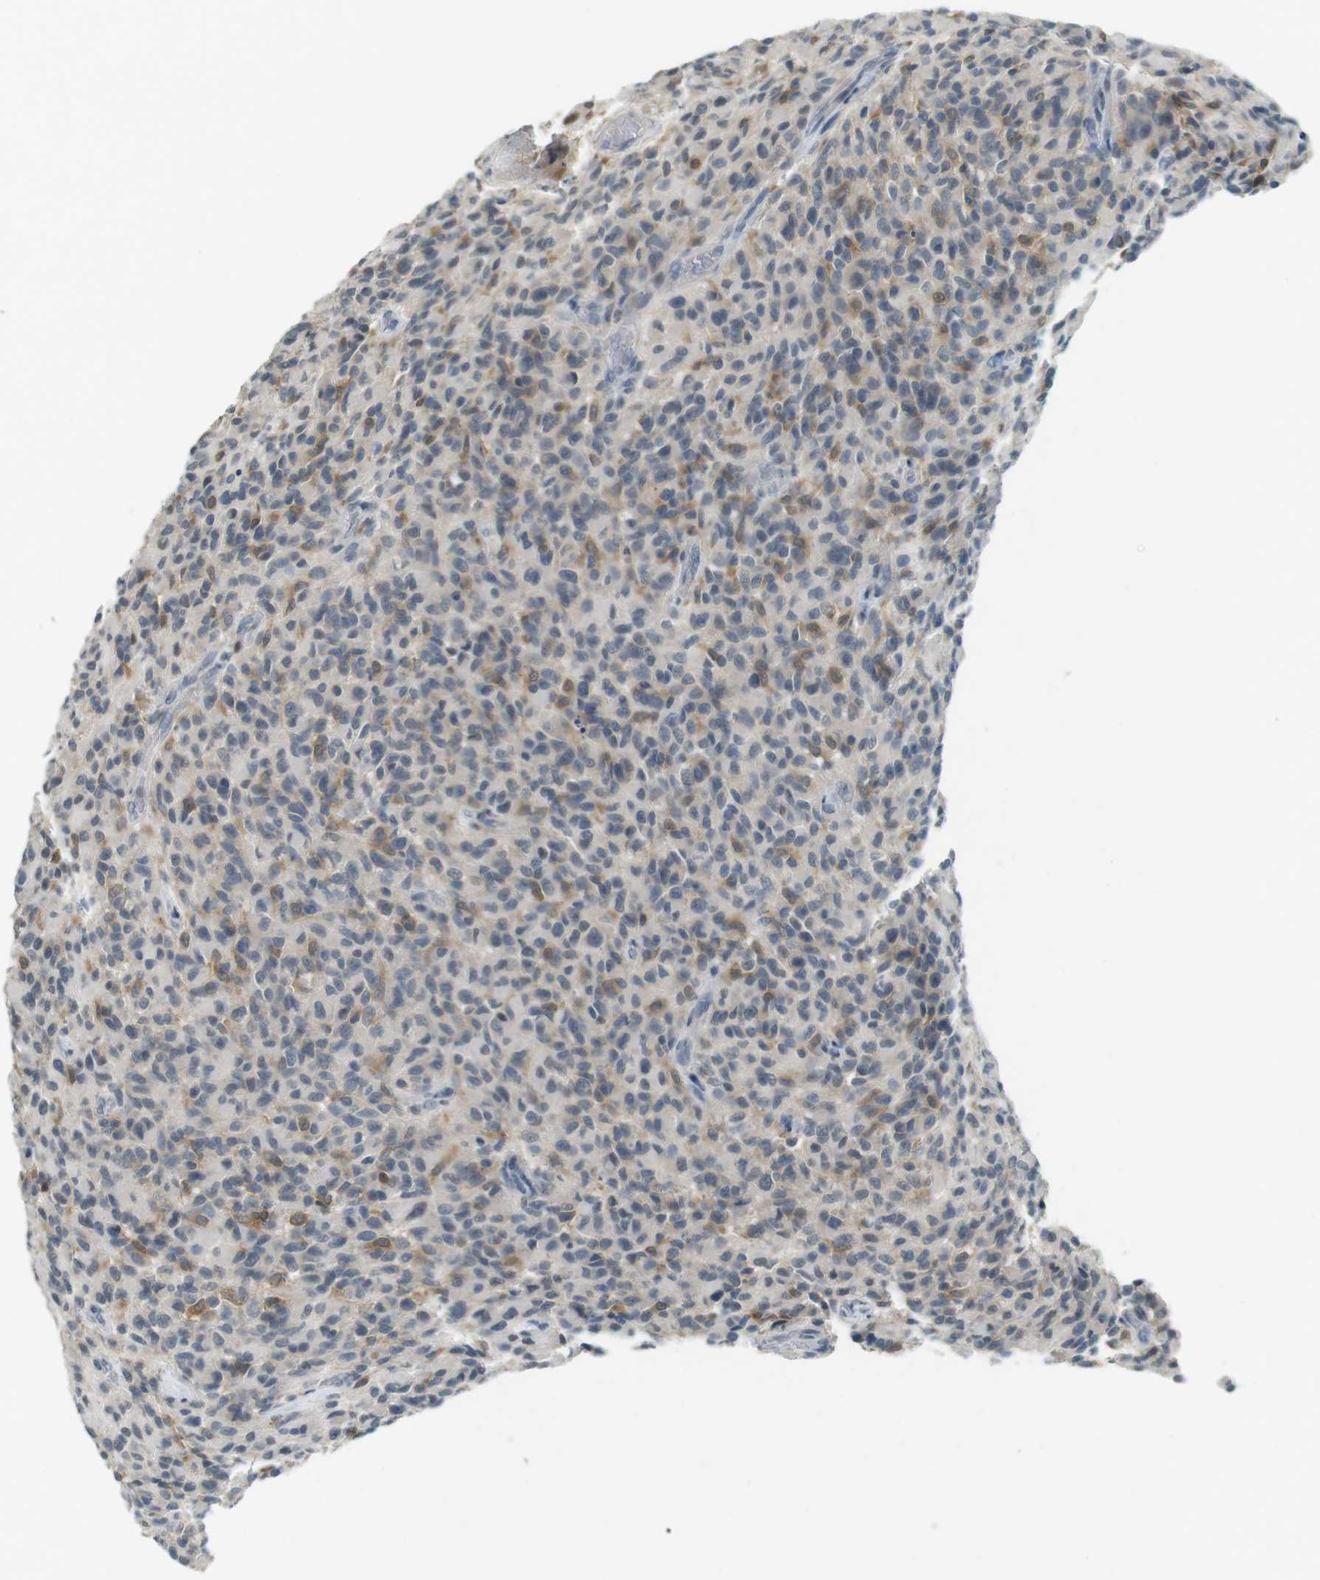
{"staining": {"intensity": "moderate", "quantity": "<25%", "location": "cytoplasmic/membranous"}, "tissue": "glioma", "cell_type": "Tumor cells", "image_type": "cancer", "snomed": [{"axis": "morphology", "description": "Glioma, malignant, High grade"}, {"axis": "topography", "description": "Brain"}], "caption": "About <25% of tumor cells in malignant glioma (high-grade) demonstrate moderate cytoplasmic/membranous protein staining as visualized by brown immunohistochemical staining.", "gene": "CDK14", "patient": {"sex": "male", "age": 71}}